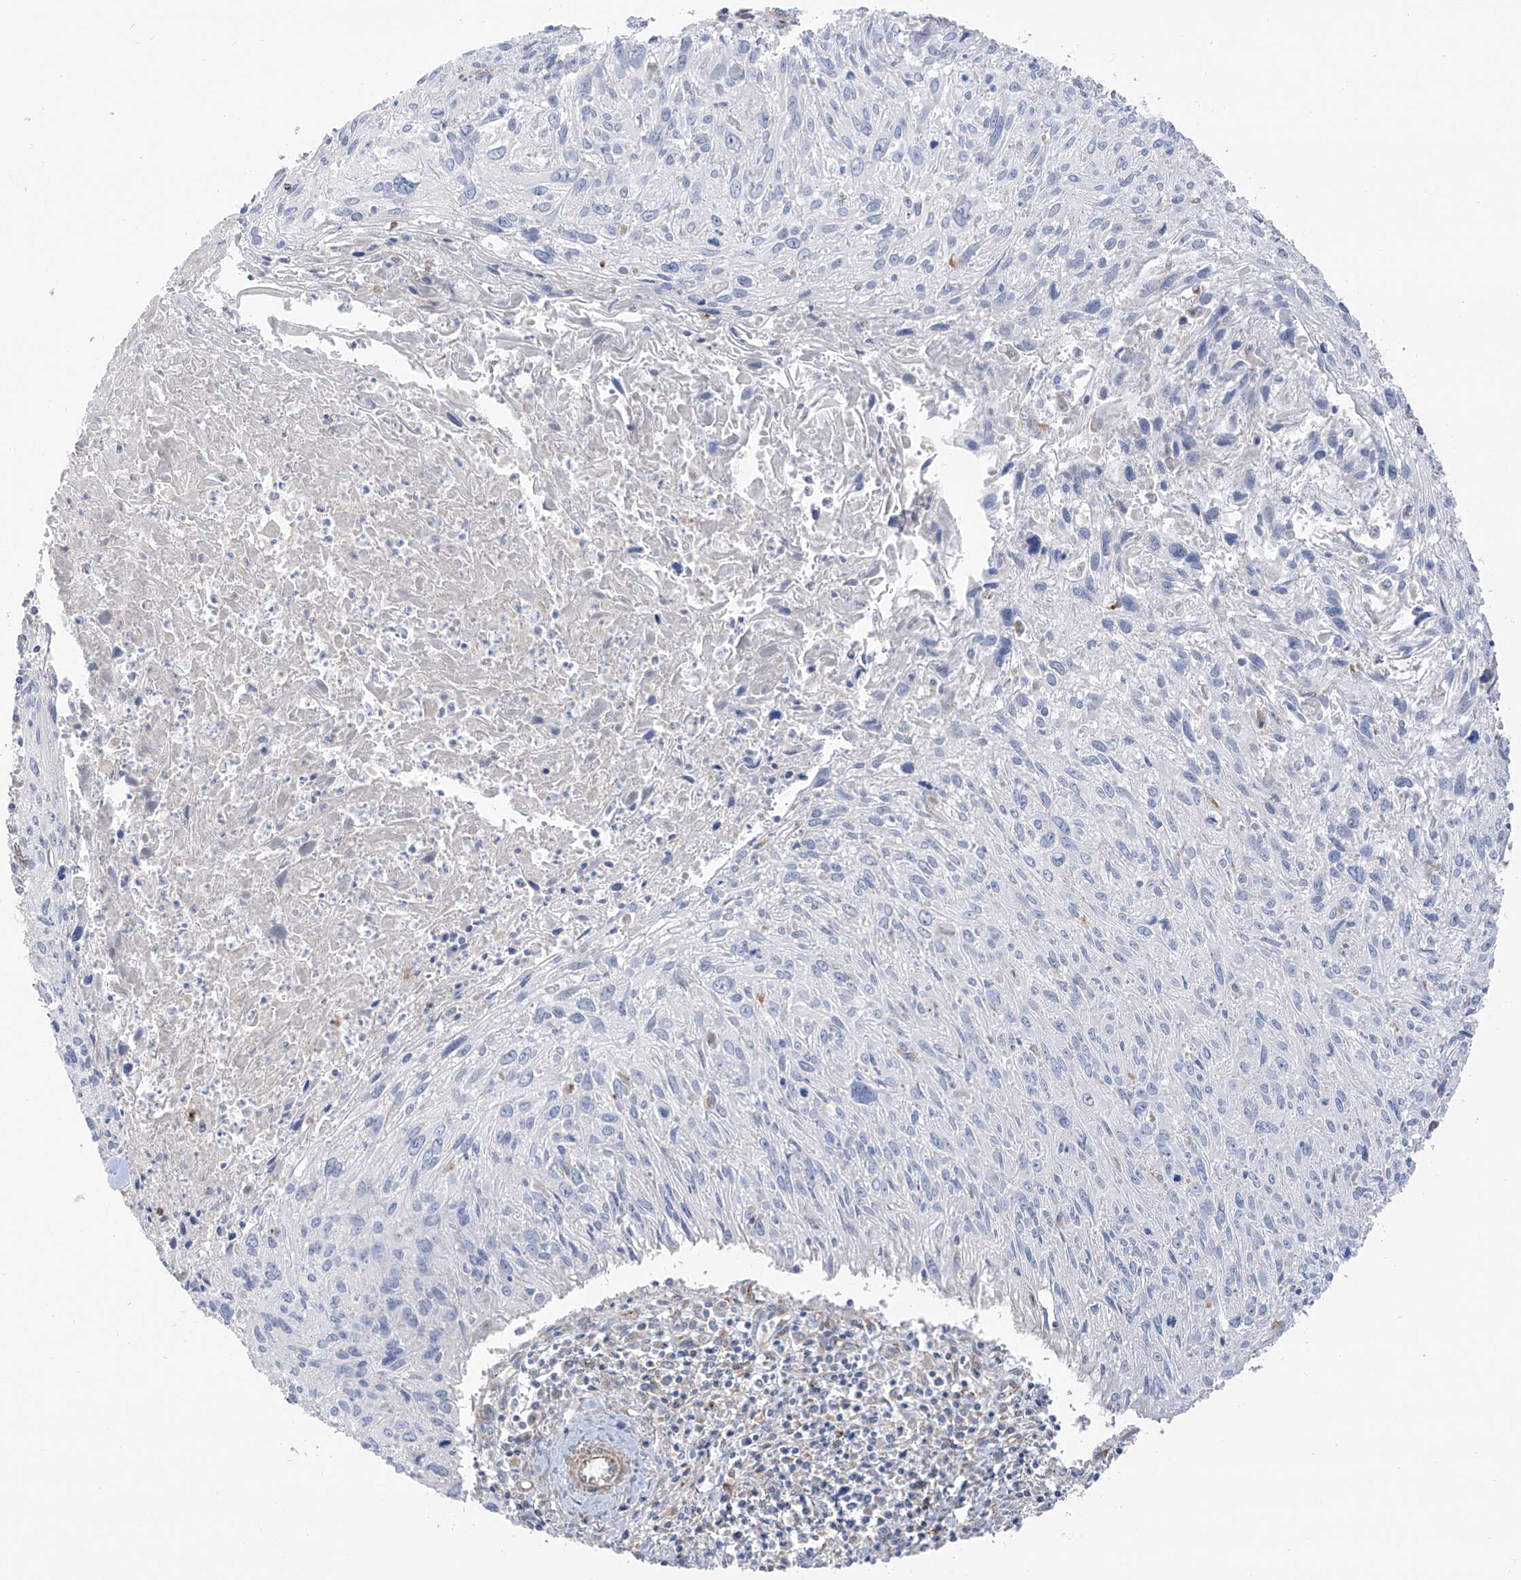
{"staining": {"intensity": "negative", "quantity": "none", "location": "none"}, "tissue": "cervical cancer", "cell_type": "Tumor cells", "image_type": "cancer", "snomed": [{"axis": "morphology", "description": "Squamous cell carcinoma, NOS"}, {"axis": "topography", "description": "Cervix"}], "caption": "Cervical cancer stained for a protein using immunohistochemistry (IHC) displays no positivity tumor cells.", "gene": "TAL2", "patient": {"sex": "female", "age": 51}}